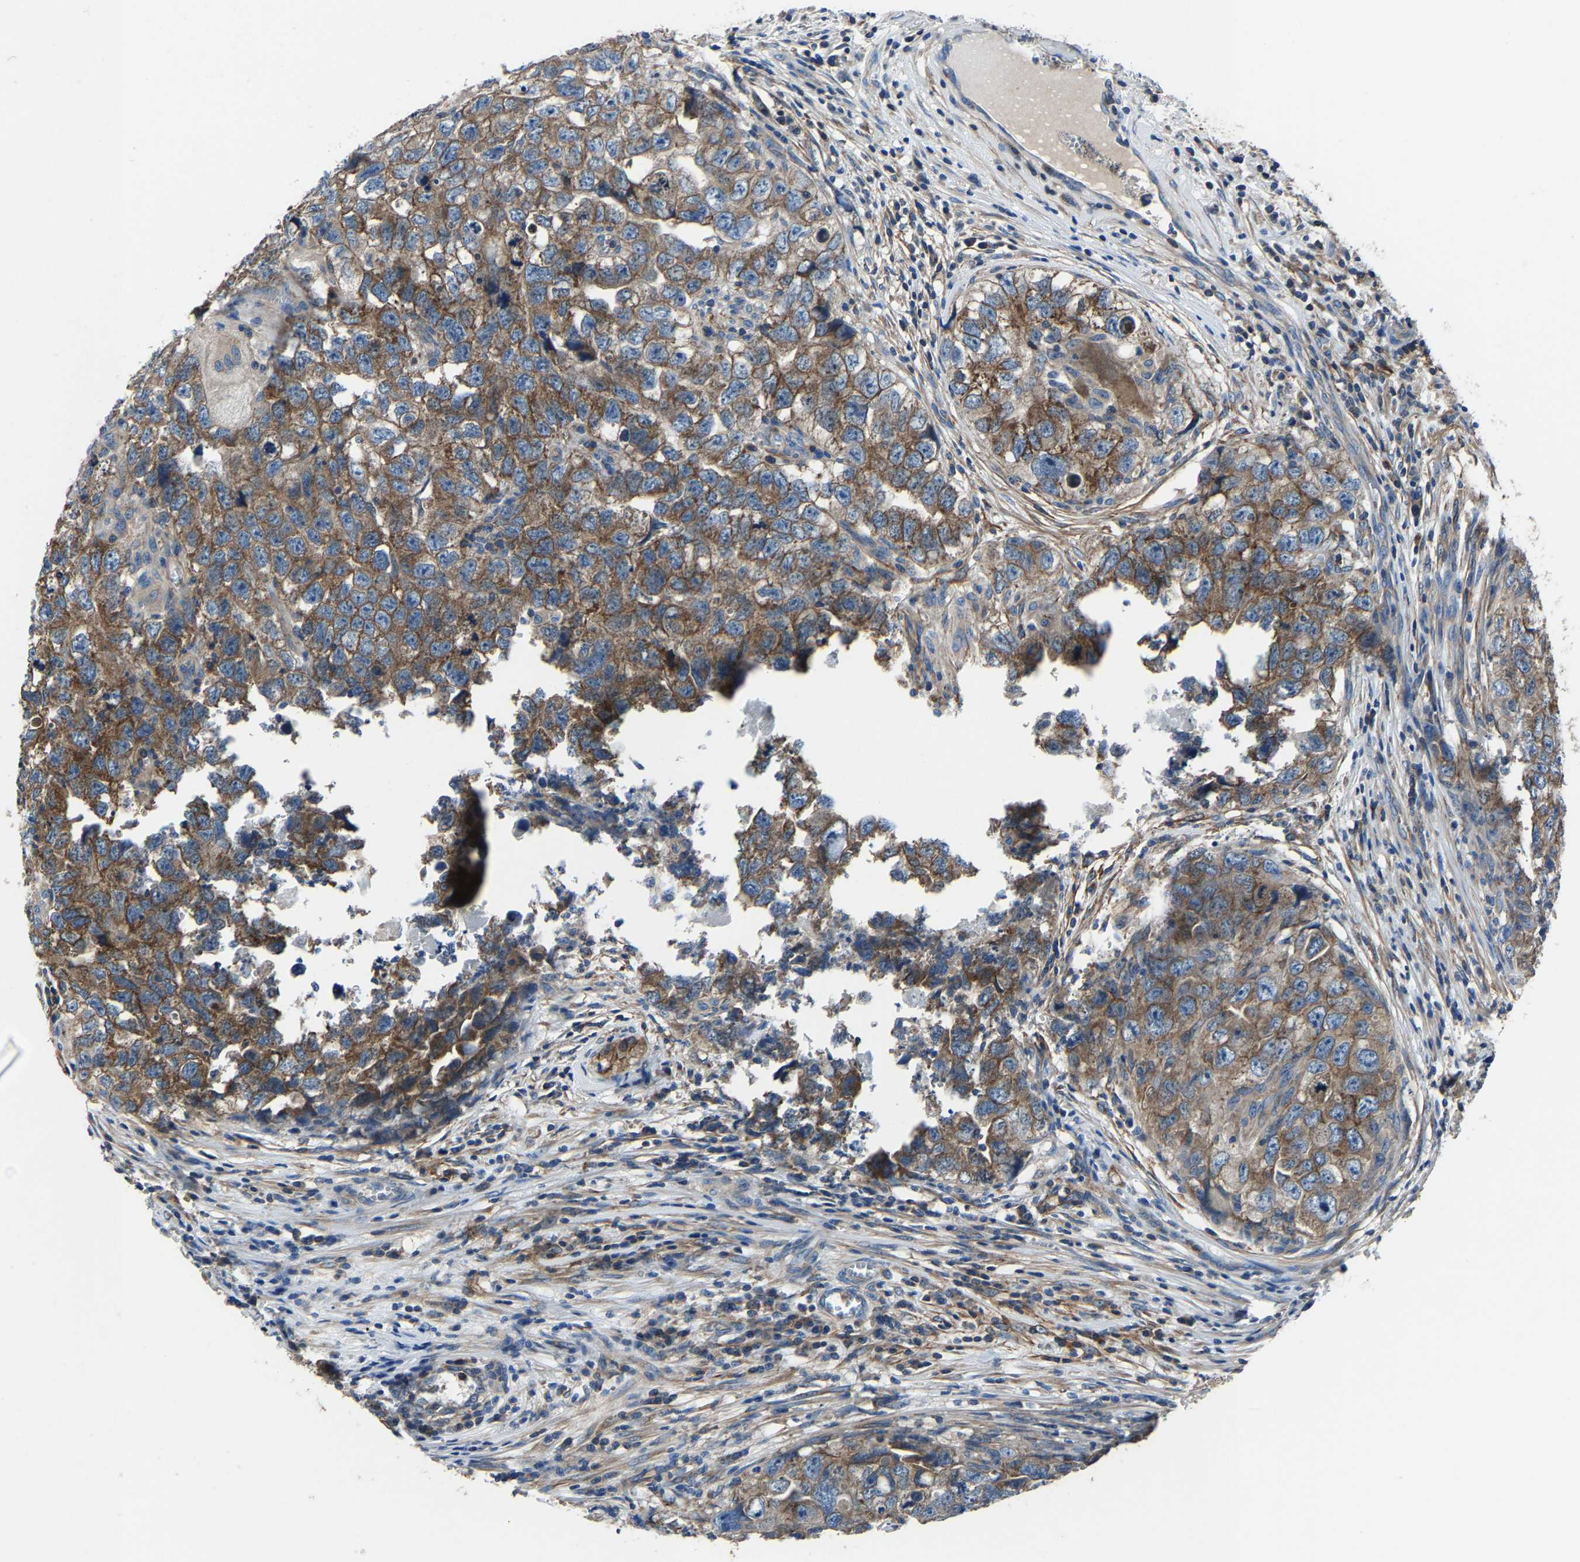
{"staining": {"intensity": "moderate", "quantity": ">75%", "location": "cytoplasmic/membranous"}, "tissue": "testis cancer", "cell_type": "Tumor cells", "image_type": "cancer", "snomed": [{"axis": "morphology", "description": "Seminoma, NOS"}, {"axis": "morphology", "description": "Carcinoma, Embryonal, NOS"}, {"axis": "topography", "description": "Testis"}], "caption": "Tumor cells reveal moderate cytoplasmic/membranous expression in approximately >75% of cells in testis cancer. (DAB IHC, brown staining for protein, blue staining for nuclei).", "gene": "KIAA1958", "patient": {"sex": "male", "age": 43}}